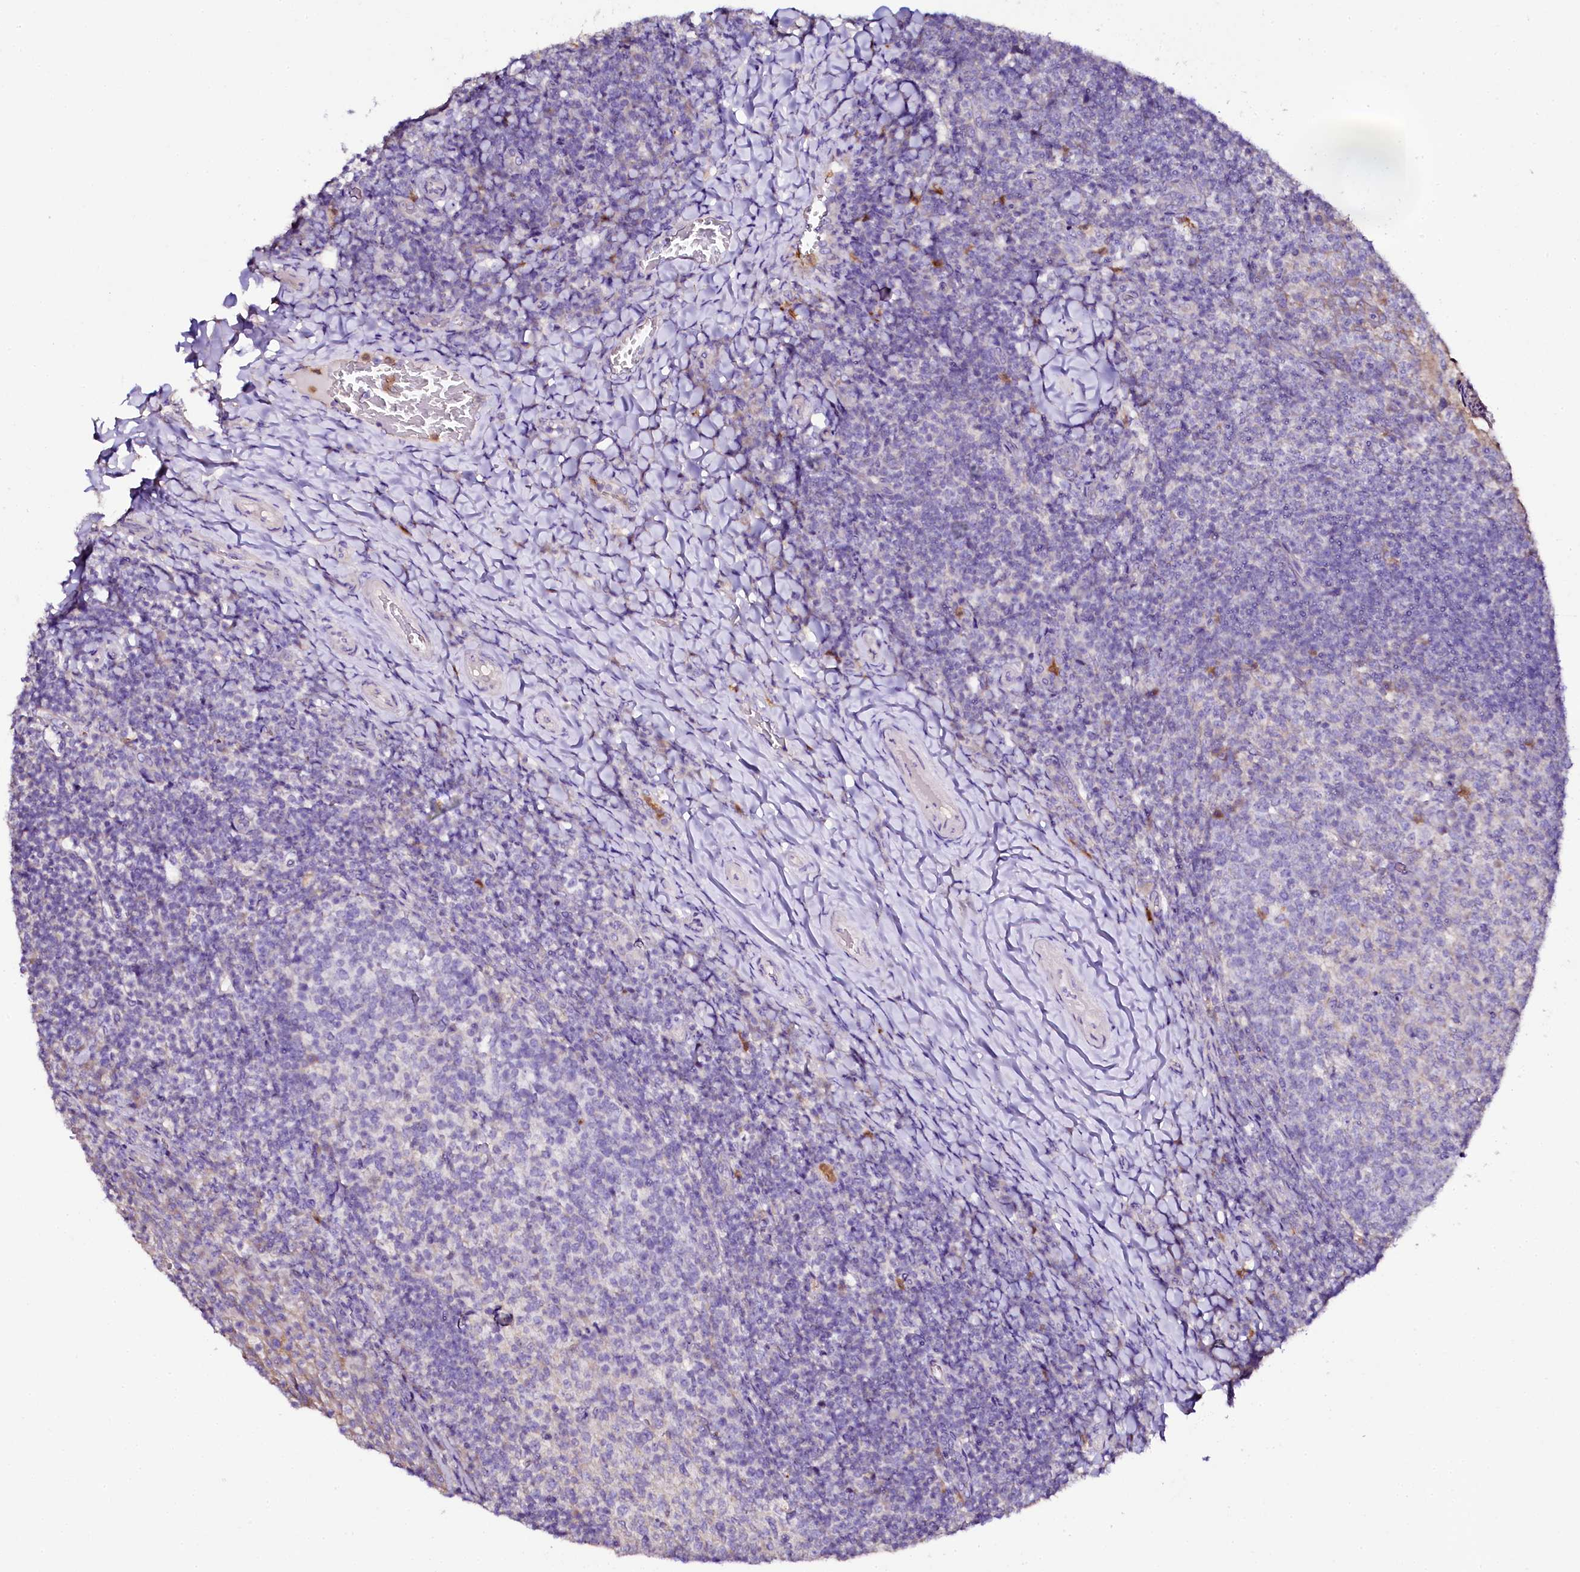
{"staining": {"intensity": "negative", "quantity": "none", "location": "none"}, "tissue": "tonsil", "cell_type": "Germinal center cells", "image_type": "normal", "snomed": [{"axis": "morphology", "description": "Normal tissue, NOS"}, {"axis": "topography", "description": "Tonsil"}], "caption": "This is a micrograph of immunohistochemistry staining of benign tonsil, which shows no staining in germinal center cells.", "gene": "NAA16", "patient": {"sex": "female", "age": 10}}